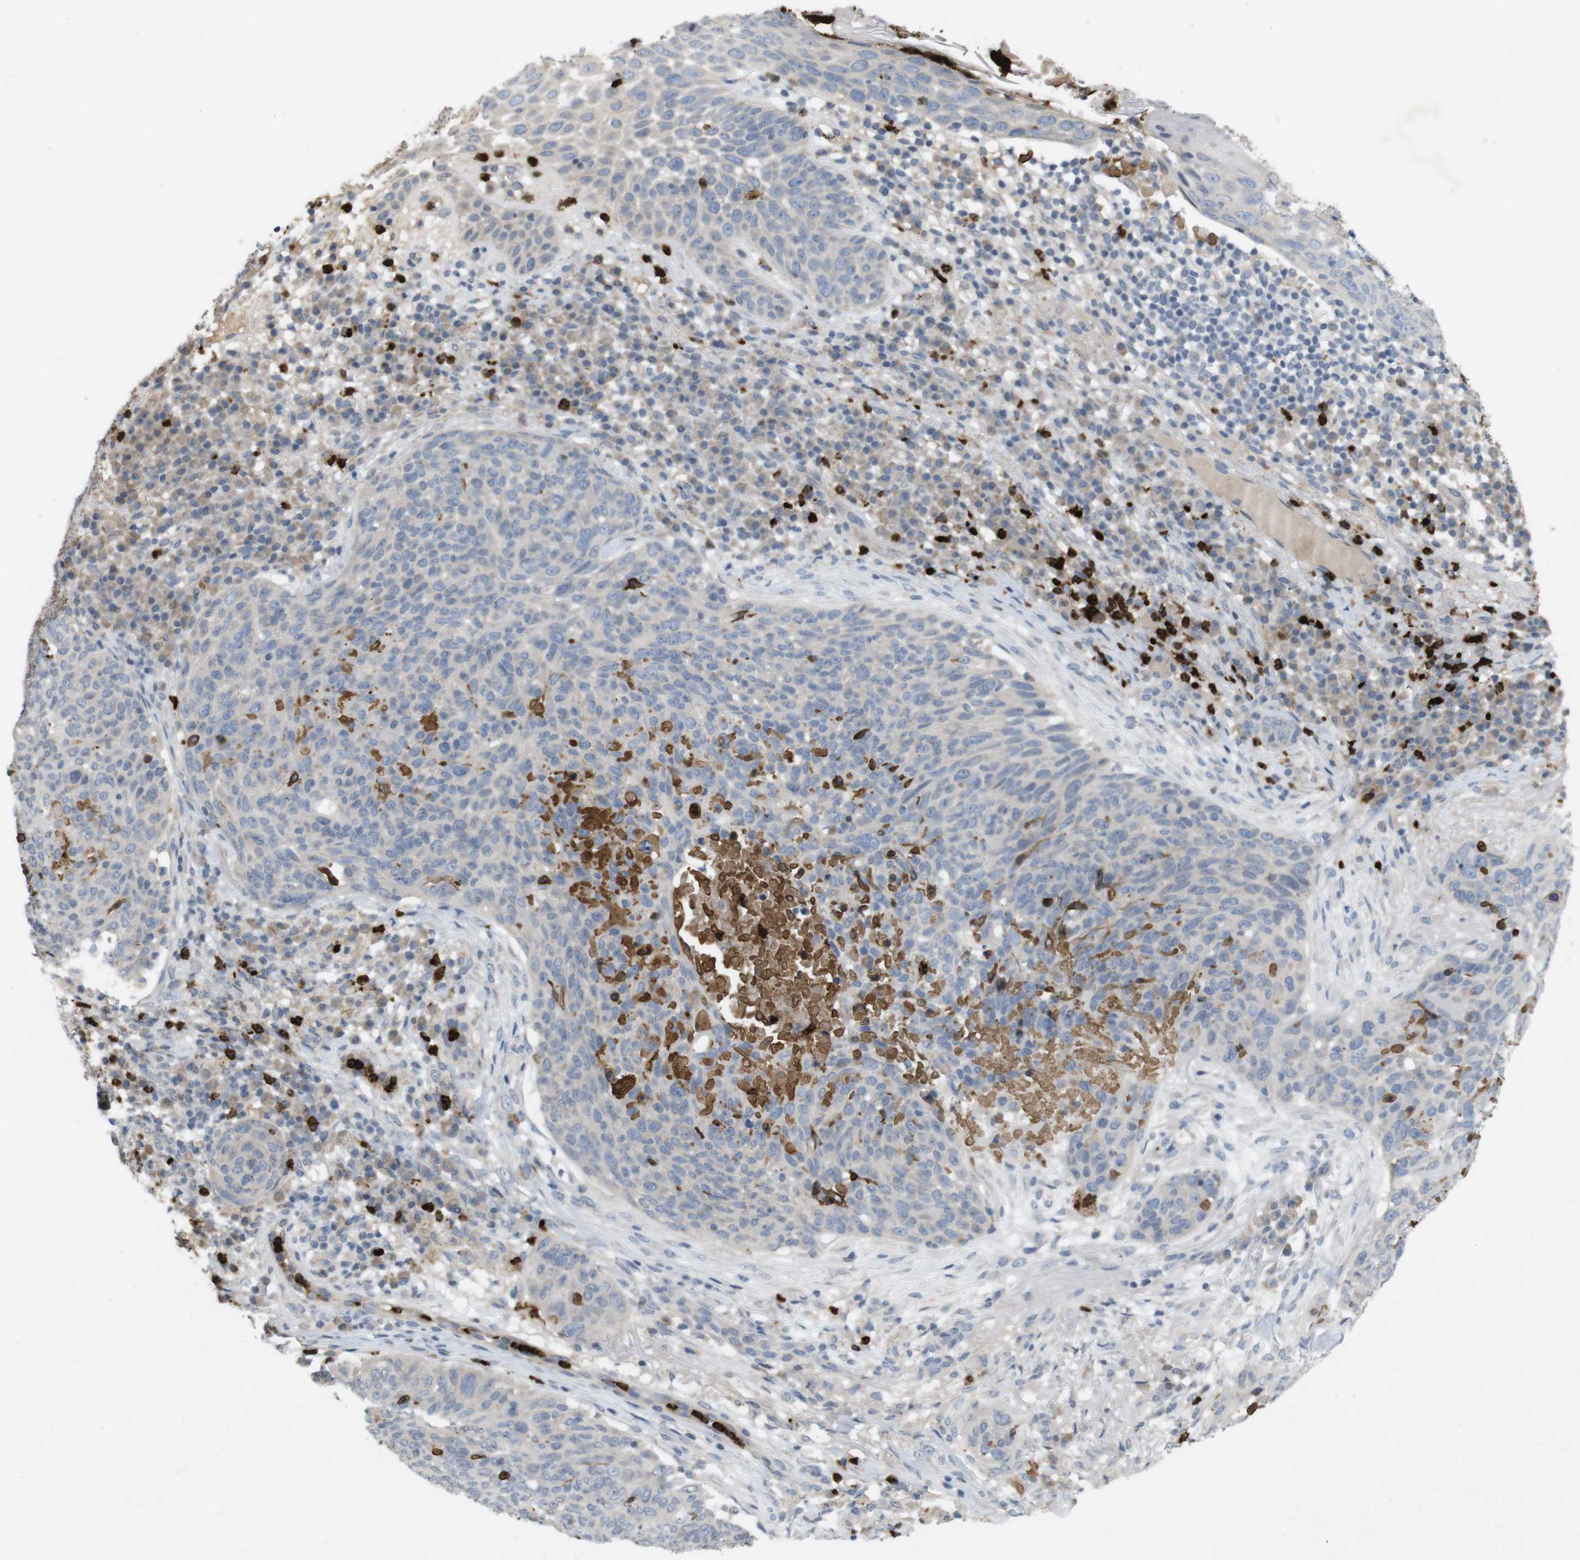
{"staining": {"intensity": "negative", "quantity": "none", "location": "none"}, "tissue": "skin cancer", "cell_type": "Tumor cells", "image_type": "cancer", "snomed": [{"axis": "morphology", "description": "Squamous cell carcinoma in situ, NOS"}, {"axis": "morphology", "description": "Squamous cell carcinoma, NOS"}, {"axis": "topography", "description": "Skin"}], "caption": "Immunohistochemistry histopathology image of neoplastic tissue: skin squamous cell carcinoma stained with DAB (3,3'-diaminobenzidine) reveals no significant protein staining in tumor cells.", "gene": "TSPAN14", "patient": {"sex": "male", "age": 93}}